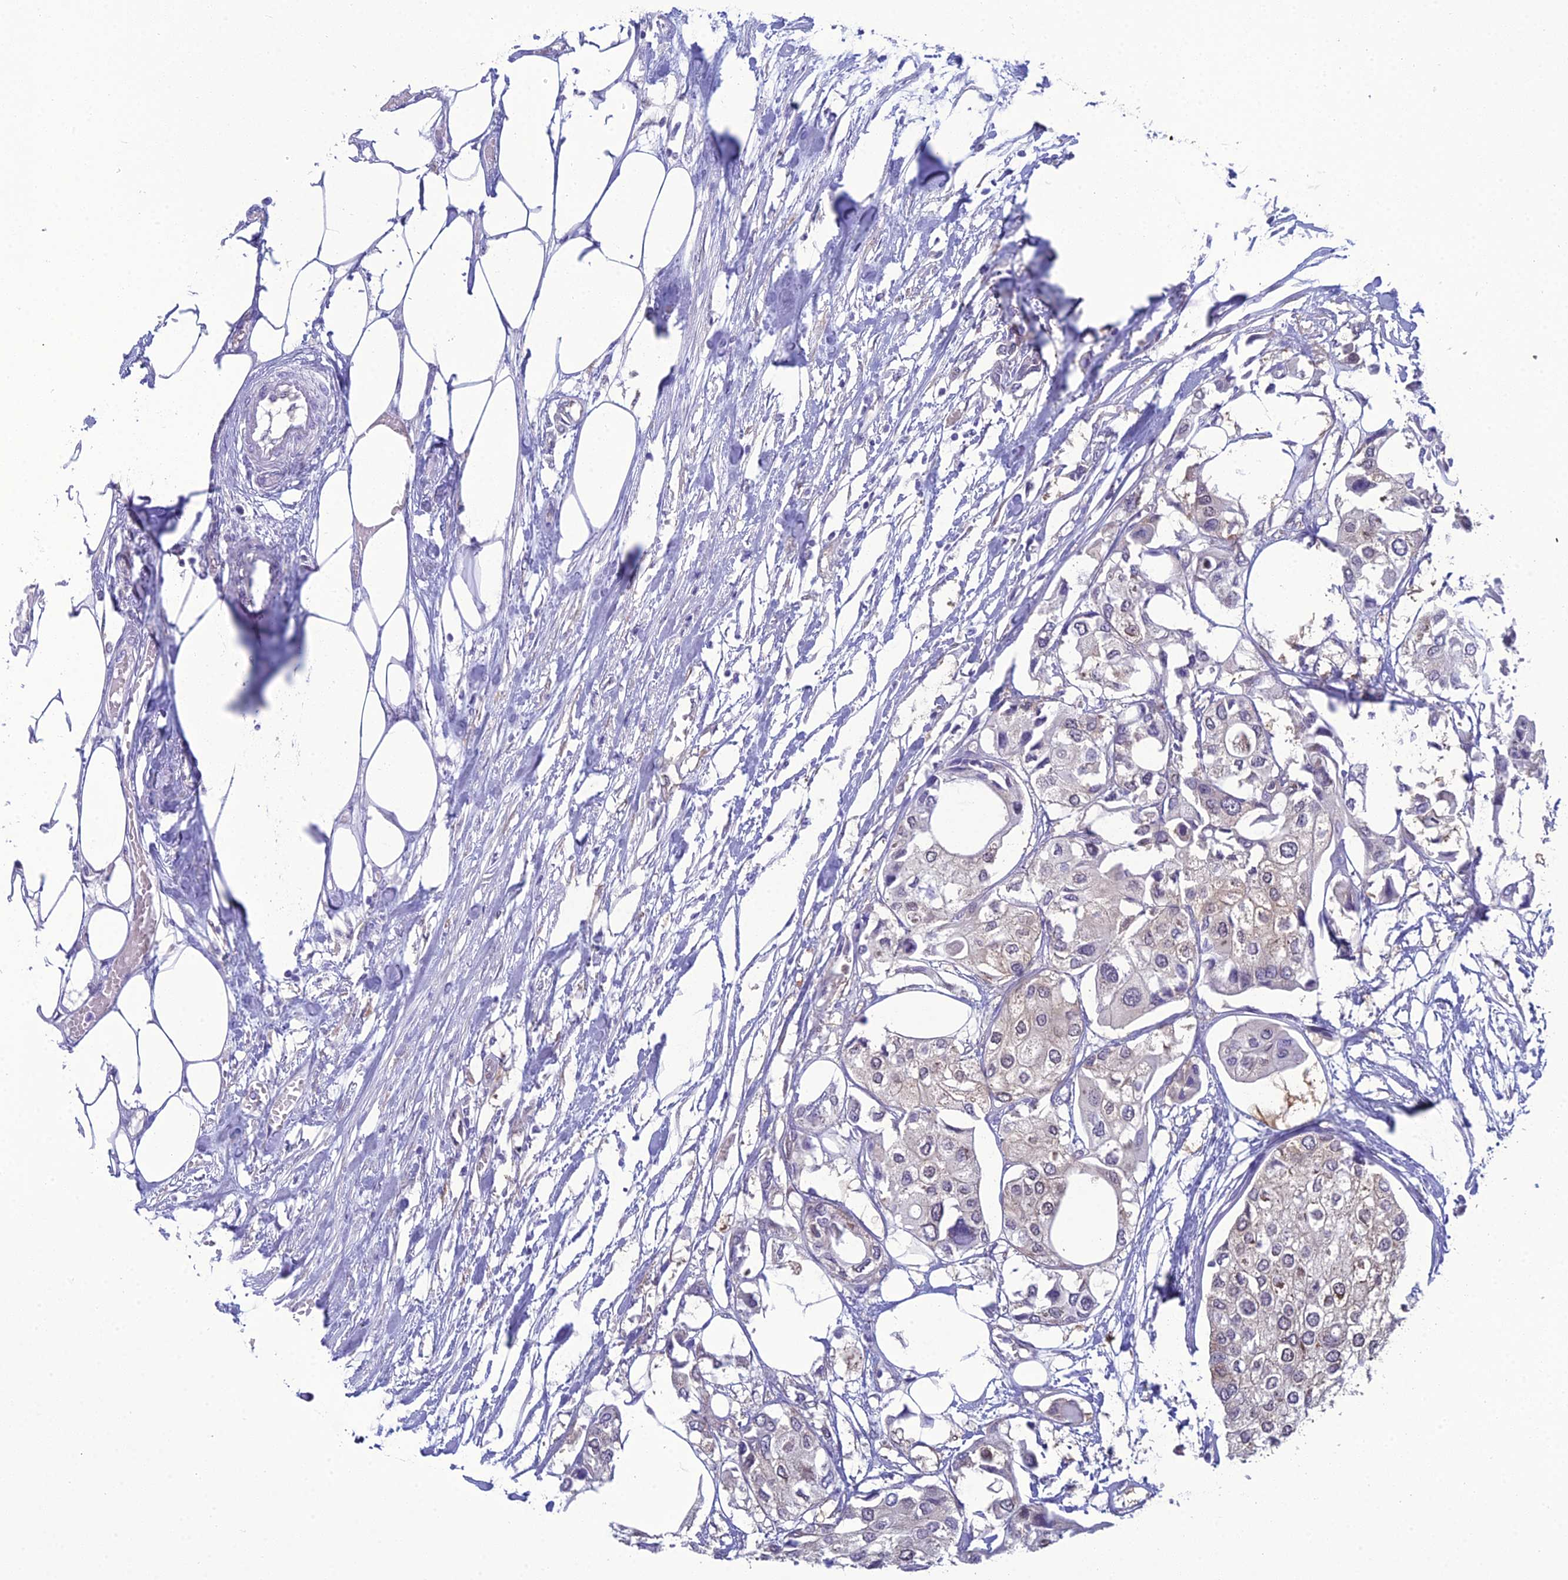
{"staining": {"intensity": "negative", "quantity": "none", "location": "none"}, "tissue": "urothelial cancer", "cell_type": "Tumor cells", "image_type": "cancer", "snomed": [{"axis": "morphology", "description": "Urothelial carcinoma, High grade"}, {"axis": "topography", "description": "Urinary bladder"}], "caption": "High magnification brightfield microscopy of urothelial cancer stained with DAB (brown) and counterstained with hematoxylin (blue): tumor cells show no significant expression.", "gene": "GNPNAT1", "patient": {"sex": "male", "age": 64}}